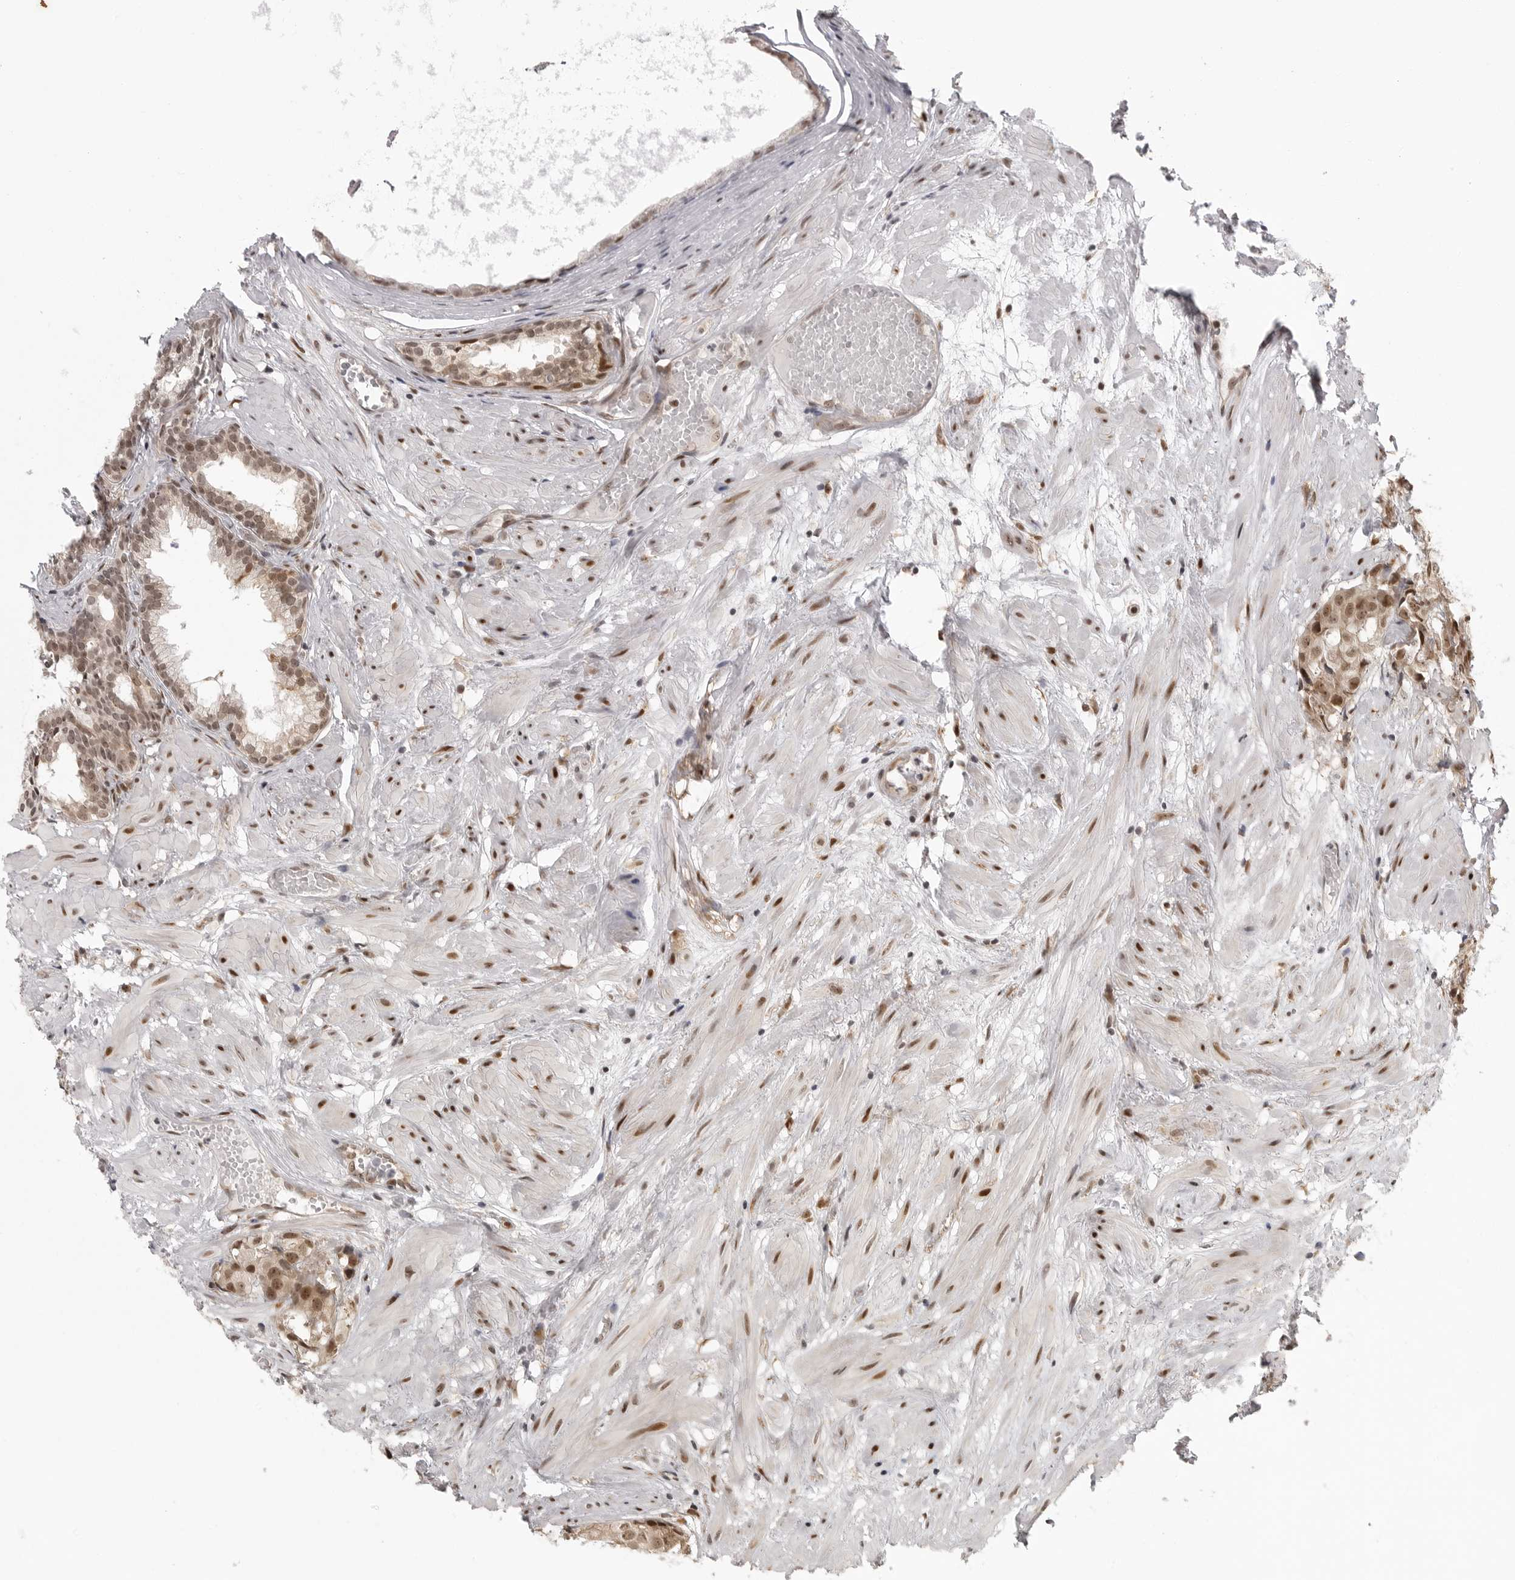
{"staining": {"intensity": "moderate", "quantity": ">75%", "location": "nuclear"}, "tissue": "prostate cancer", "cell_type": "Tumor cells", "image_type": "cancer", "snomed": [{"axis": "morphology", "description": "Adenocarcinoma, Low grade"}, {"axis": "topography", "description": "Prostate"}], "caption": "Immunohistochemical staining of prostate cancer demonstrates medium levels of moderate nuclear expression in about >75% of tumor cells. The staining is performed using DAB brown chromogen to label protein expression. The nuclei are counter-stained blue using hematoxylin.", "gene": "PRDM10", "patient": {"sex": "male", "age": 88}}